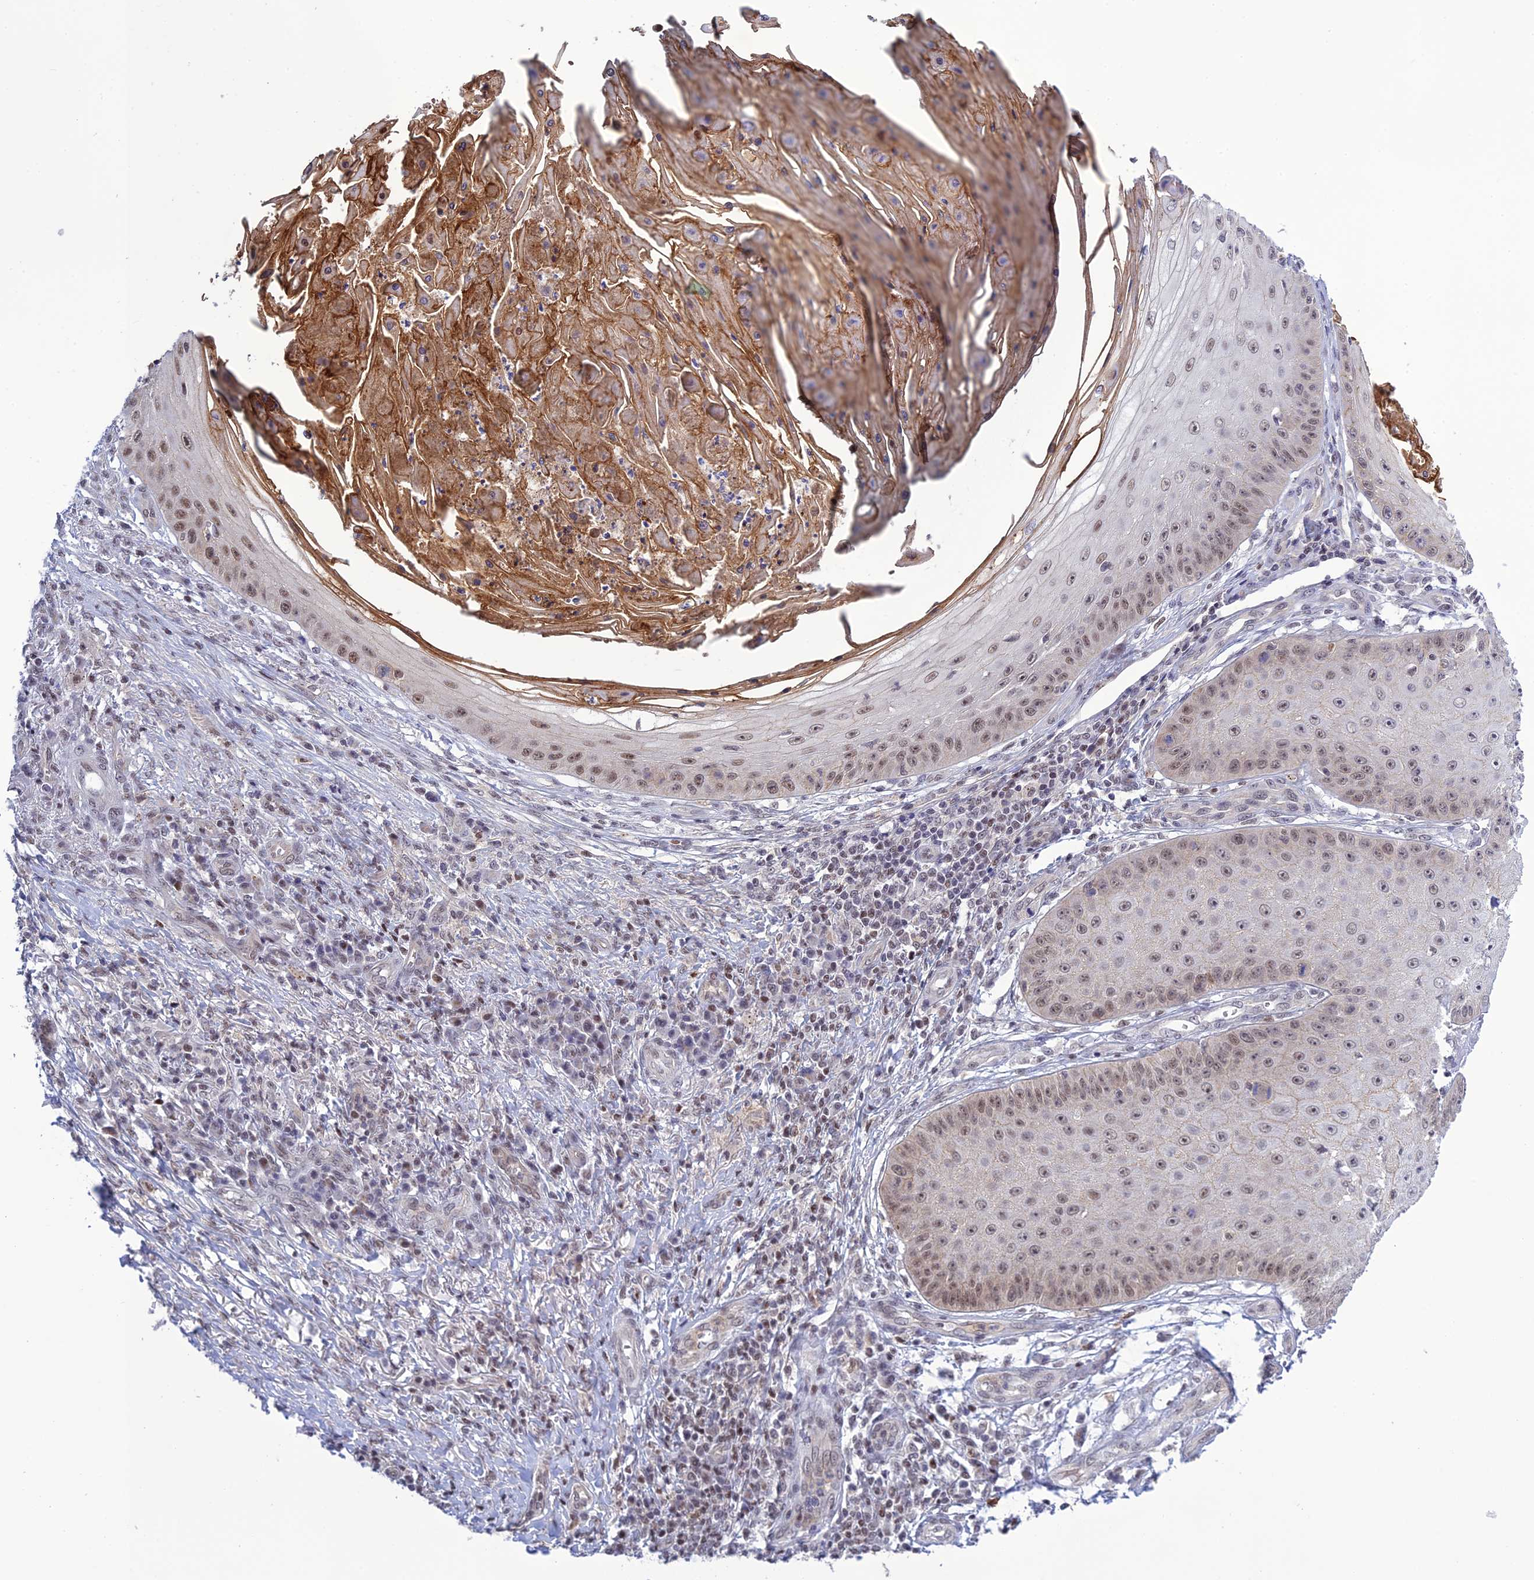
{"staining": {"intensity": "moderate", "quantity": "<25%", "location": "cytoplasmic/membranous,nuclear"}, "tissue": "skin cancer", "cell_type": "Tumor cells", "image_type": "cancer", "snomed": [{"axis": "morphology", "description": "Squamous cell carcinoma, NOS"}, {"axis": "topography", "description": "Skin"}], "caption": "Immunohistochemical staining of skin cancer (squamous cell carcinoma) shows low levels of moderate cytoplasmic/membranous and nuclear positivity in approximately <25% of tumor cells.", "gene": "TCEA1", "patient": {"sex": "male", "age": 70}}